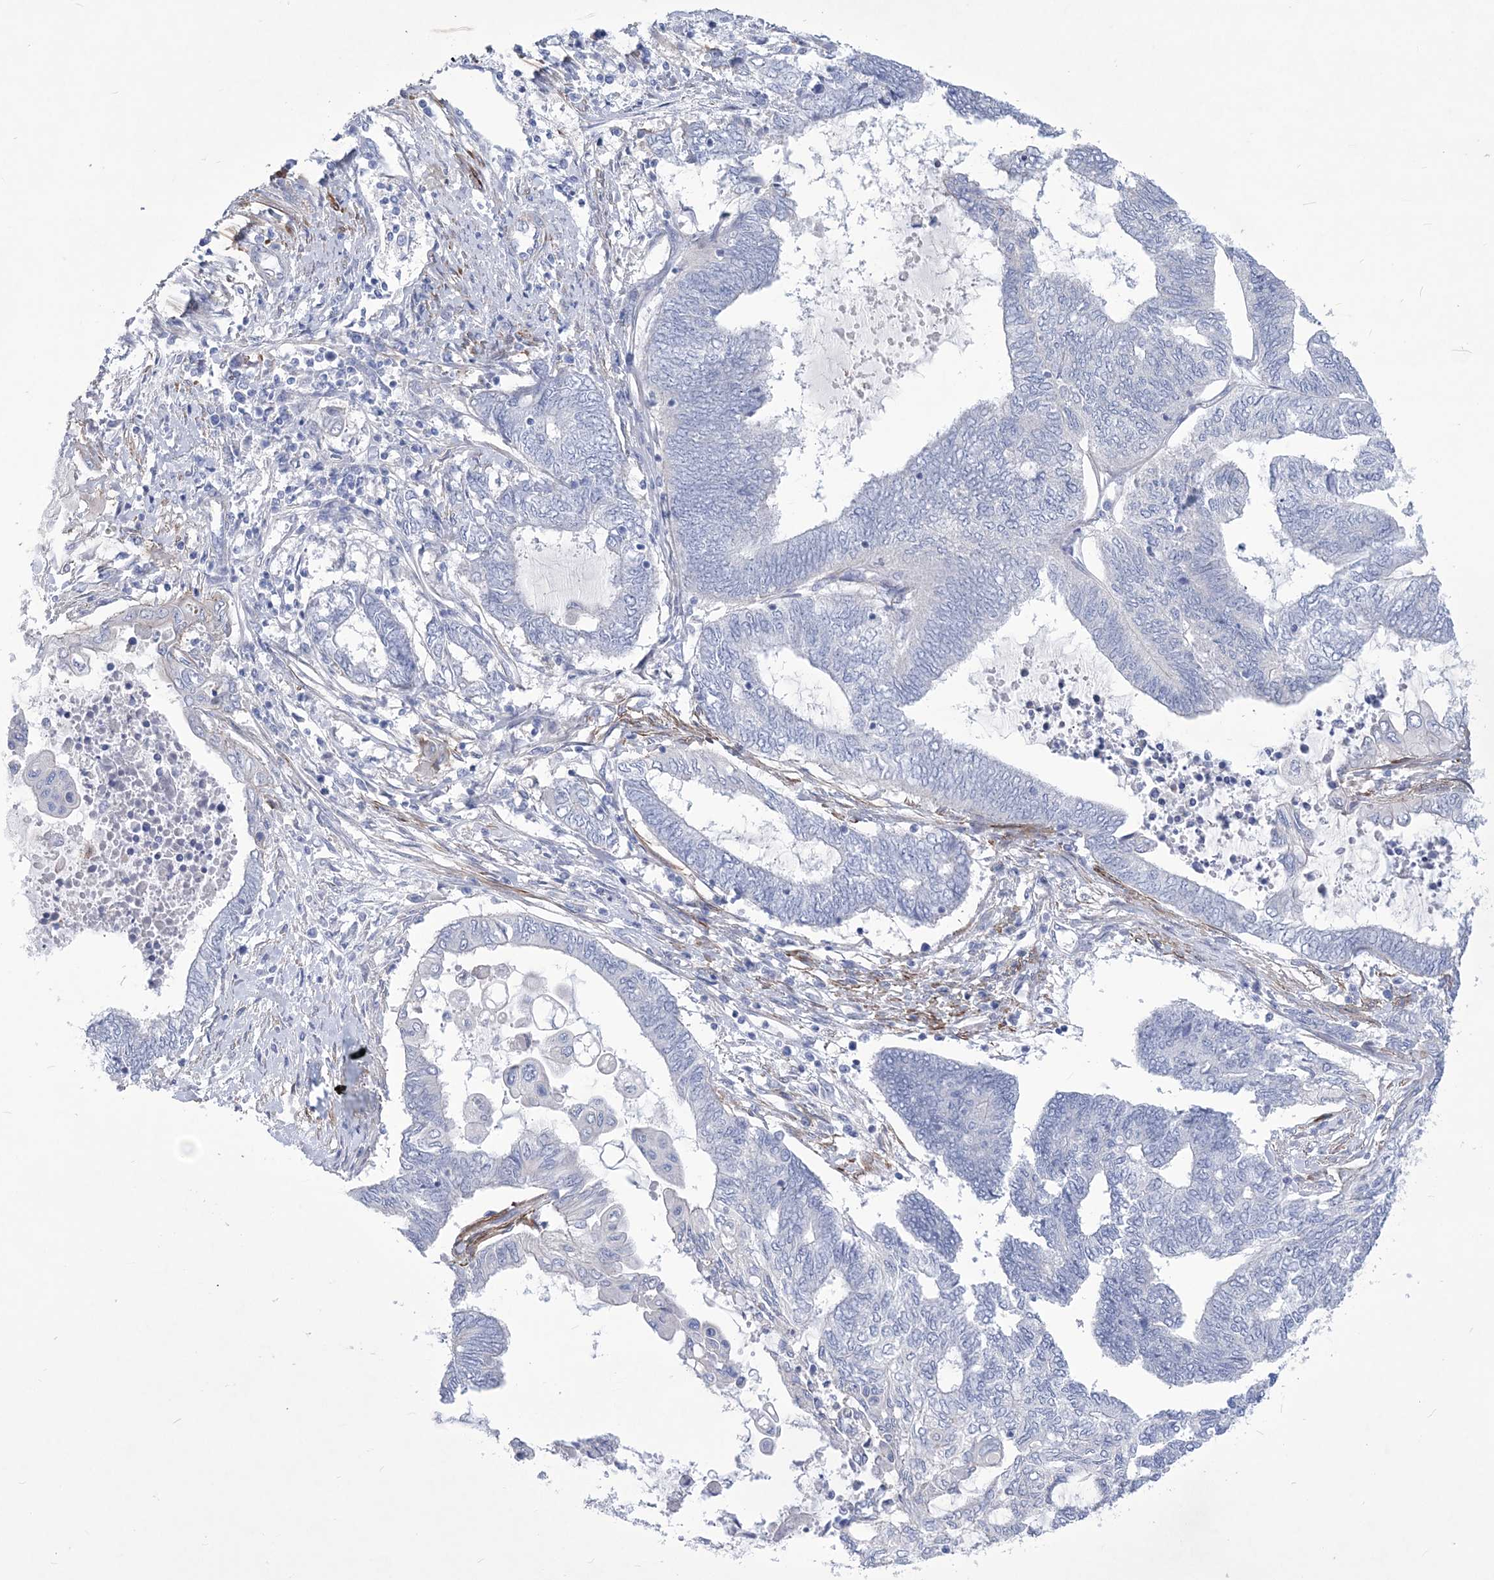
{"staining": {"intensity": "negative", "quantity": "none", "location": "none"}, "tissue": "endometrial cancer", "cell_type": "Tumor cells", "image_type": "cancer", "snomed": [{"axis": "morphology", "description": "Adenocarcinoma, NOS"}, {"axis": "topography", "description": "Uterus"}, {"axis": "topography", "description": "Endometrium"}], "caption": "Endometrial adenocarcinoma stained for a protein using IHC shows no expression tumor cells.", "gene": "WDR74", "patient": {"sex": "female", "age": 70}}